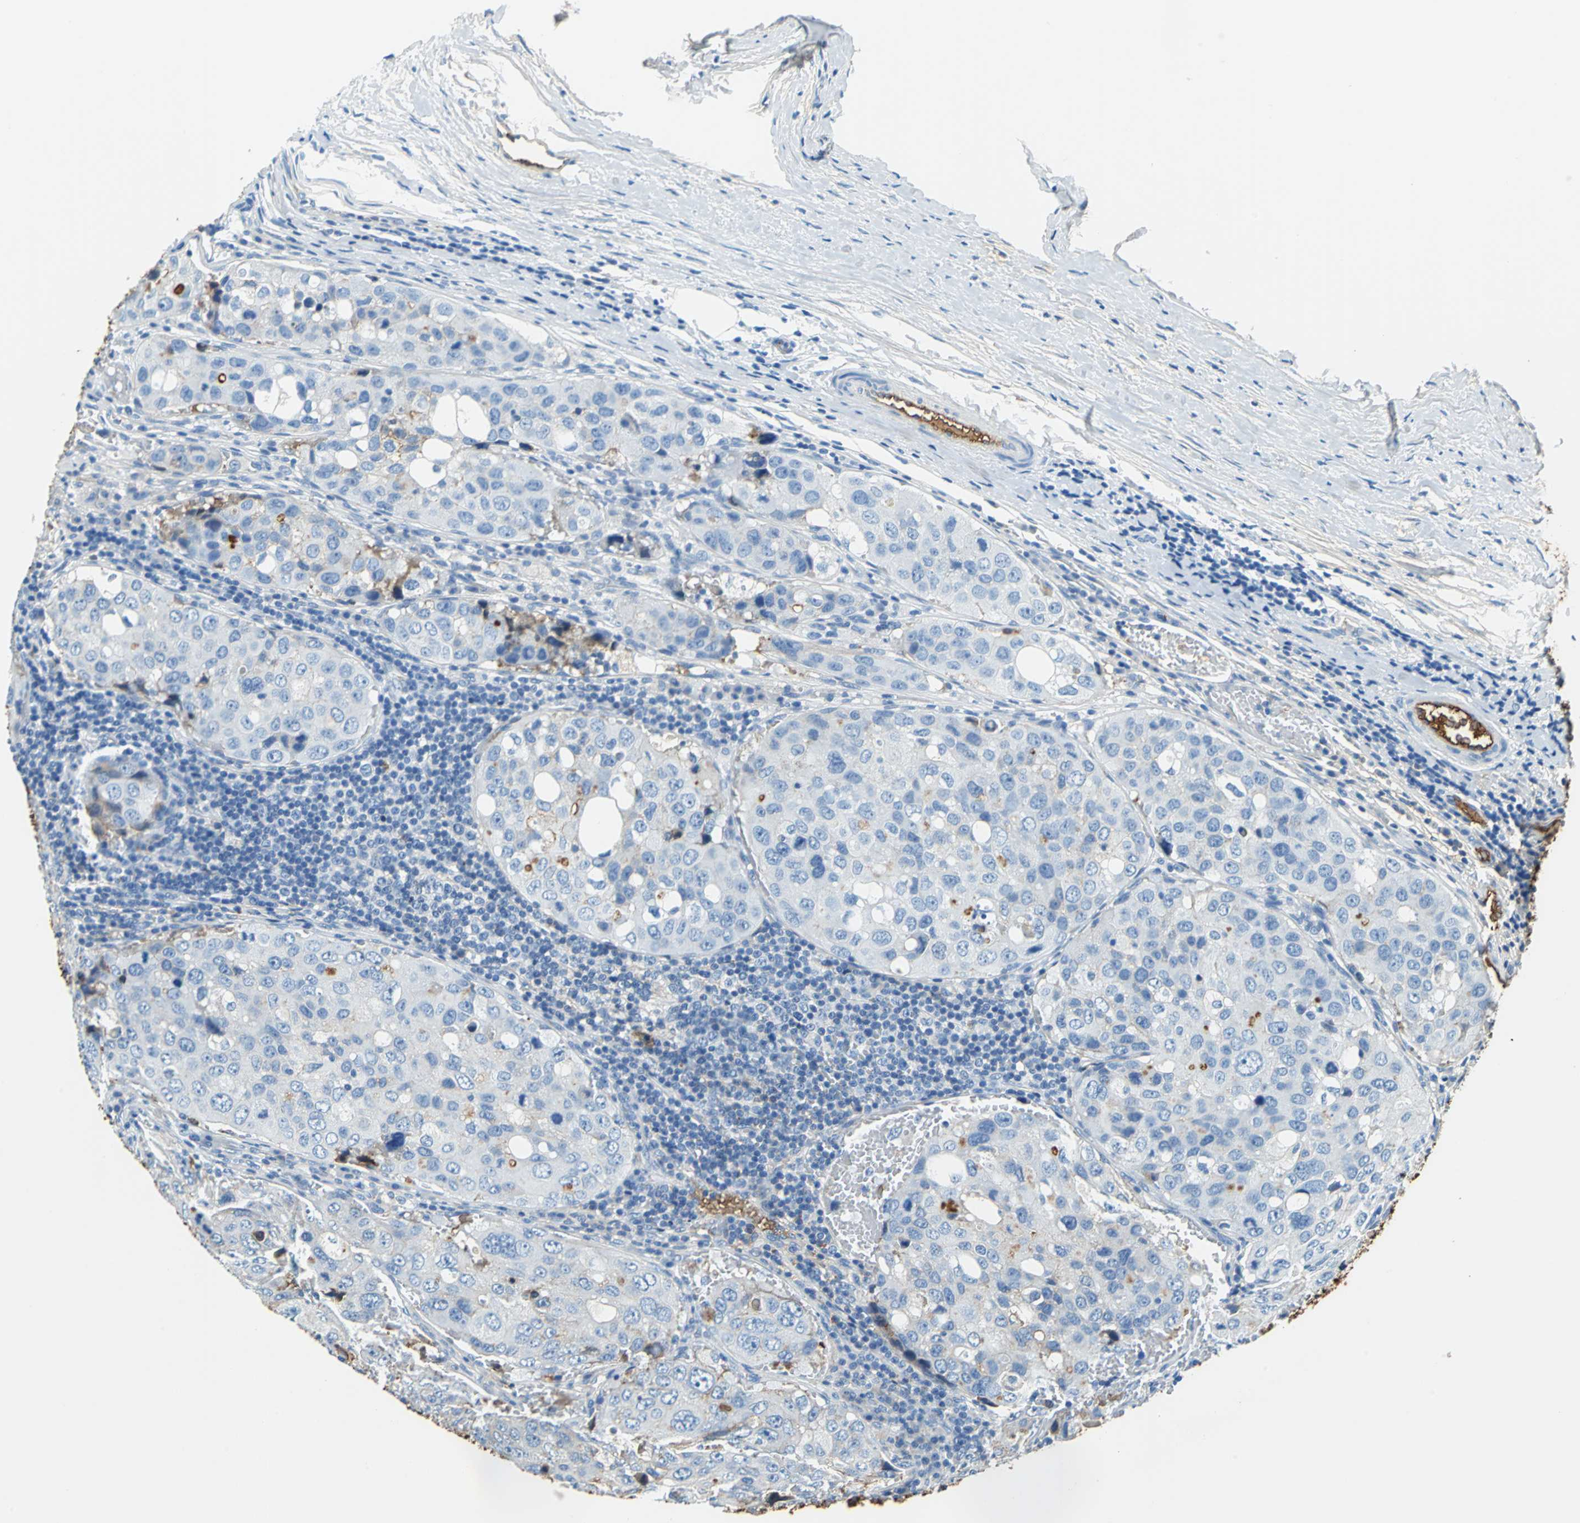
{"staining": {"intensity": "moderate", "quantity": "25%-75%", "location": "cytoplasmic/membranous"}, "tissue": "urothelial cancer", "cell_type": "Tumor cells", "image_type": "cancer", "snomed": [{"axis": "morphology", "description": "Urothelial carcinoma, High grade"}, {"axis": "topography", "description": "Lymph node"}, {"axis": "topography", "description": "Urinary bladder"}], "caption": "Urothelial cancer stained with a brown dye reveals moderate cytoplasmic/membranous positive positivity in about 25%-75% of tumor cells.", "gene": "ALB", "patient": {"sex": "male", "age": 51}}